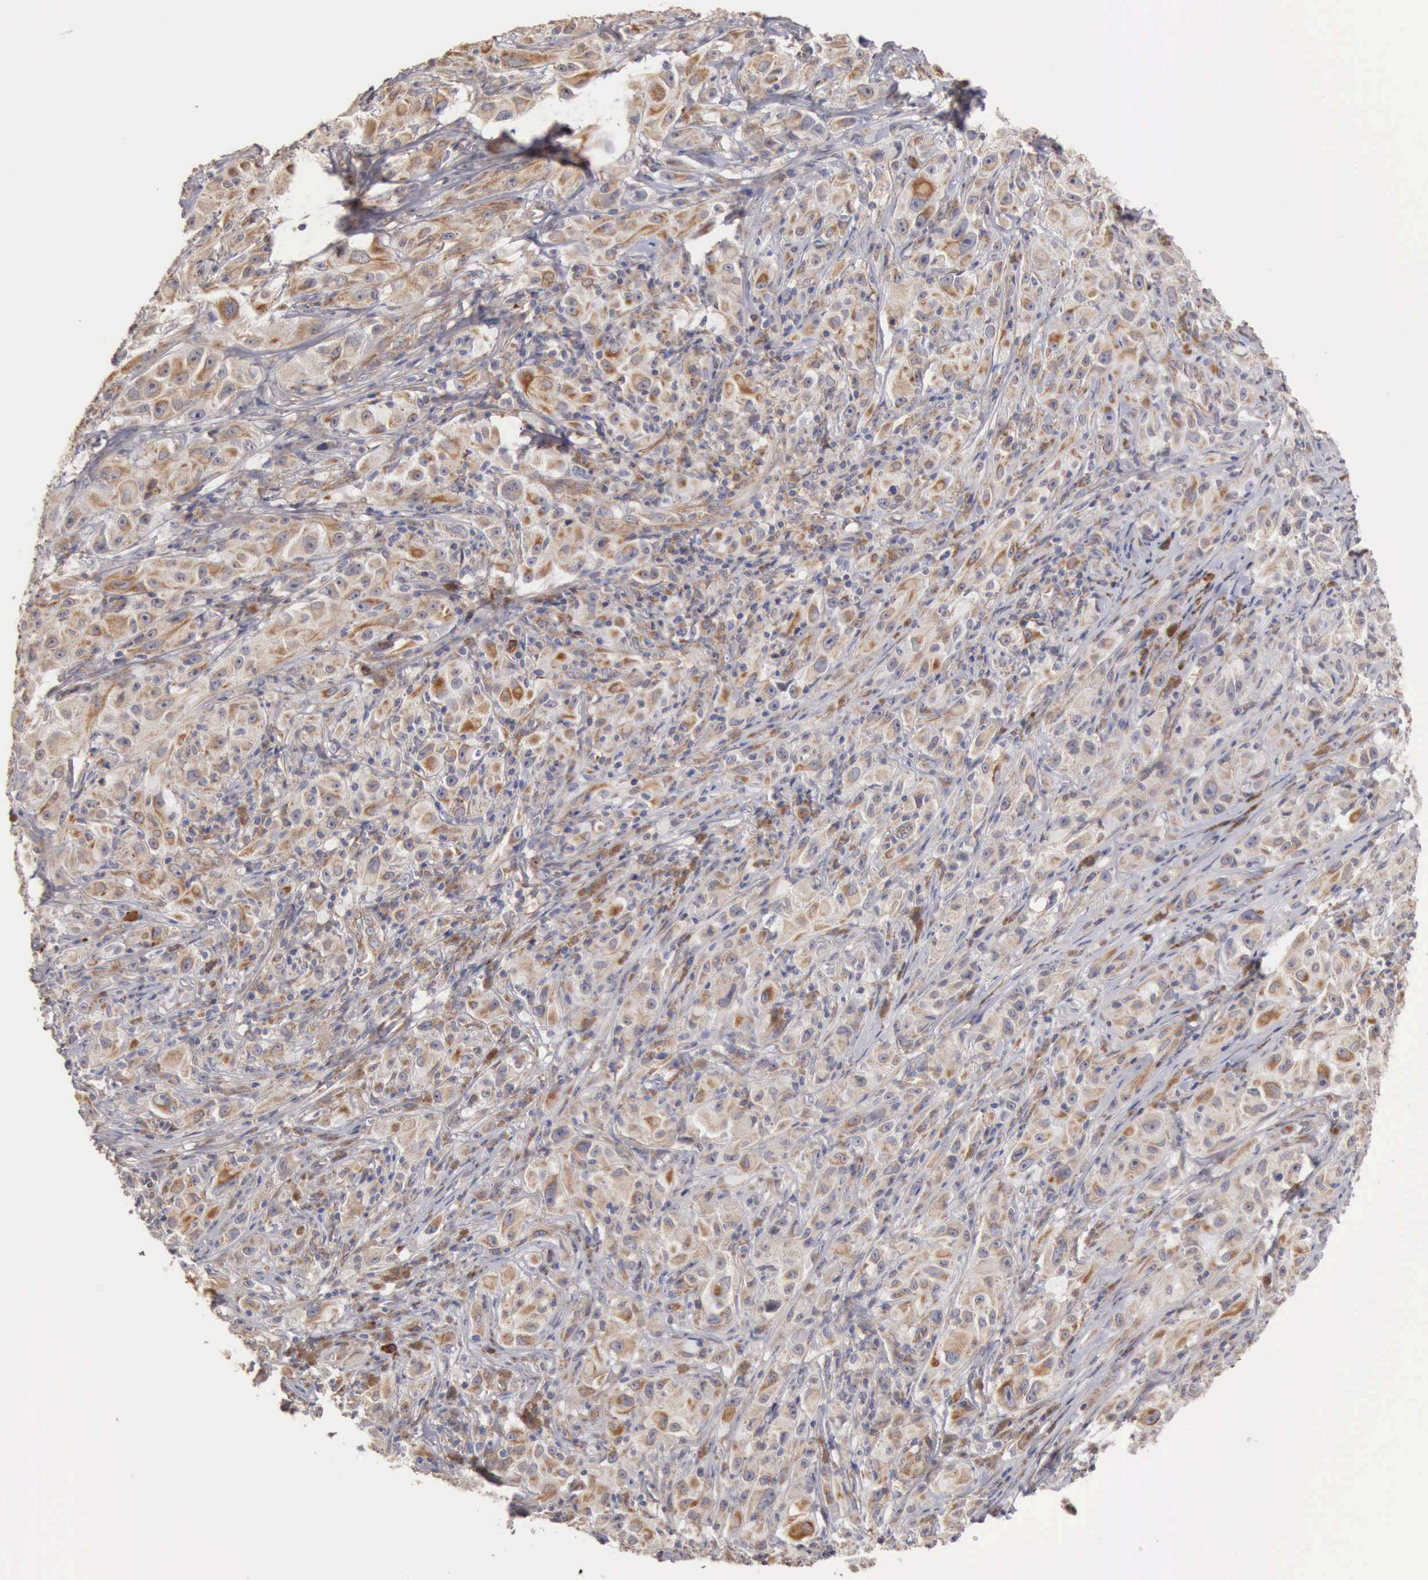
{"staining": {"intensity": "weak", "quantity": "<25%", "location": "cytoplasmic/membranous"}, "tissue": "melanoma", "cell_type": "Tumor cells", "image_type": "cancer", "snomed": [{"axis": "morphology", "description": "Malignant melanoma, NOS"}, {"axis": "topography", "description": "Skin"}], "caption": "Malignant melanoma was stained to show a protein in brown. There is no significant expression in tumor cells.", "gene": "GPR101", "patient": {"sex": "male", "age": 56}}